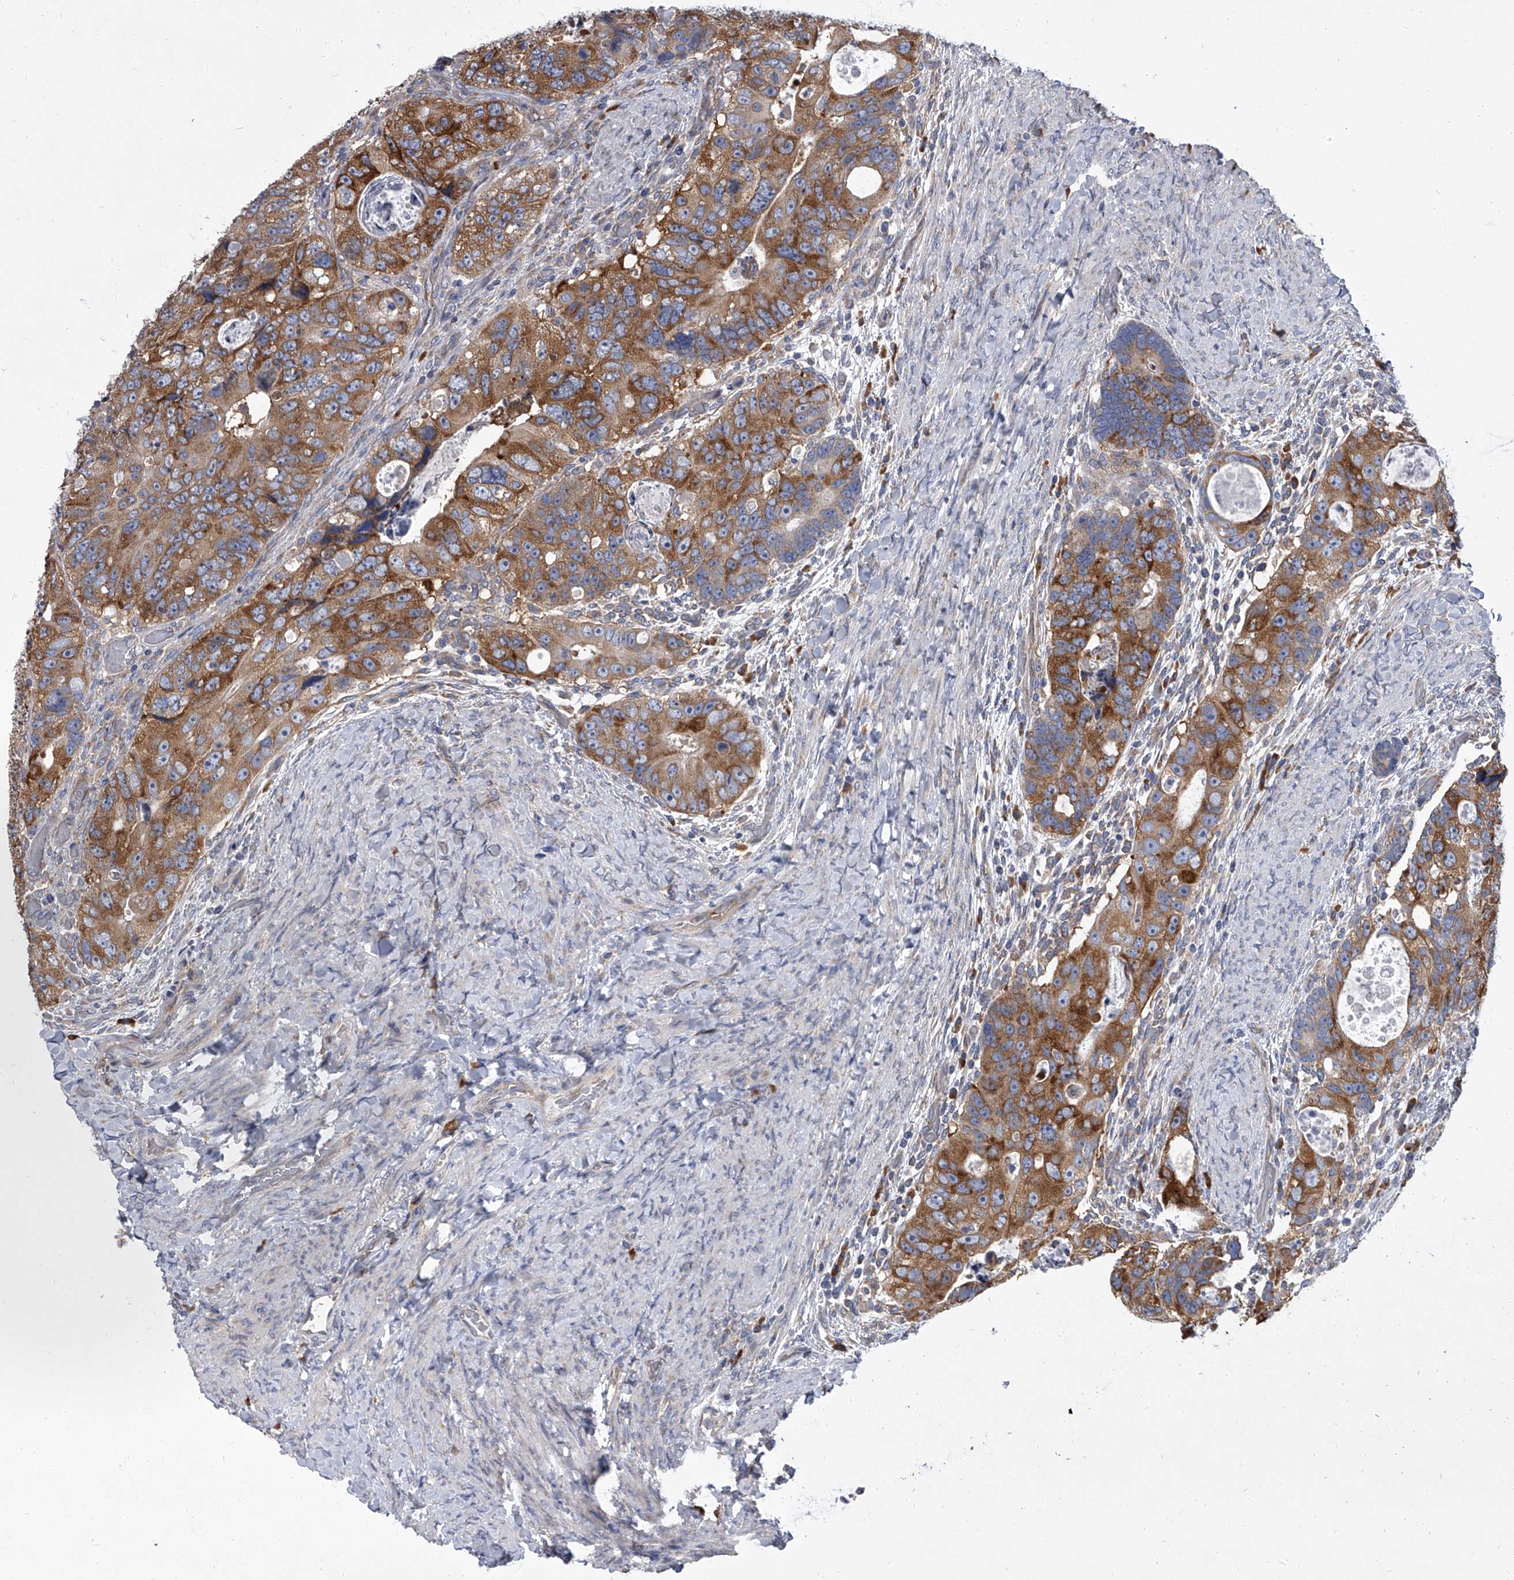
{"staining": {"intensity": "strong", "quantity": ">75%", "location": "cytoplasmic/membranous"}, "tissue": "colorectal cancer", "cell_type": "Tumor cells", "image_type": "cancer", "snomed": [{"axis": "morphology", "description": "Adenocarcinoma, NOS"}, {"axis": "topography", "description": "Rectum"}], "caption": "This photomicrograph shows IHC staining of human colorectal cancer (adenocarcinoma), with high strong cytoplasmic/membranous expression in about >75% of tumor cells.", "gene": "EIF2S2", "patient": {"sex": "male", "age": 59}}